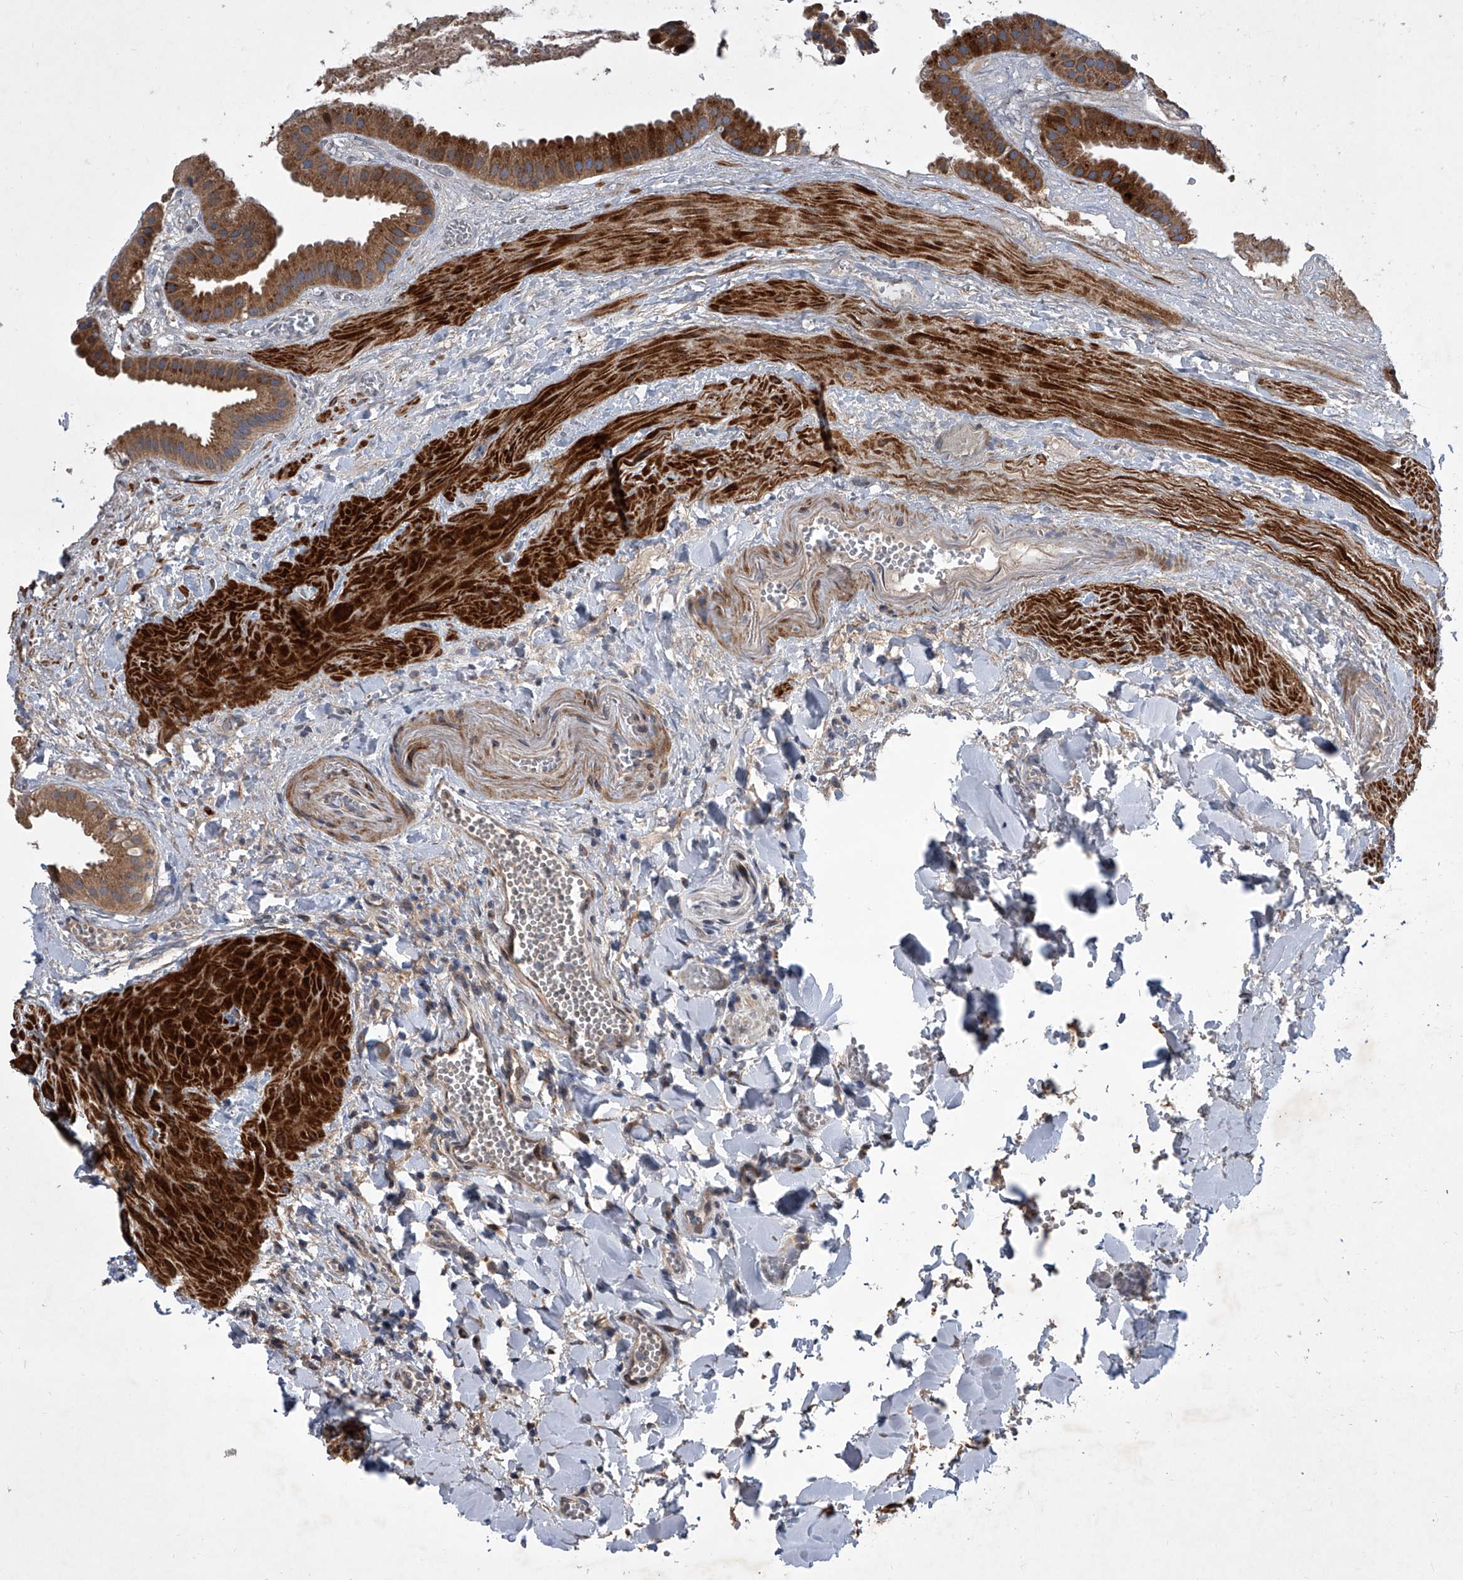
{"staining": {"intensity": "strong", "quantity": ">75%", "location": "cytoplasmic/membranous"}, "tissue": "gallbladder", "cell_type": "Glandular cells", "image_type": "normal", "snomed": [{"axis": "morphology", "description": "Normal tissue, NOS"}, {"axis": "topography", "description": "Gallbladder"}], "caption": "Strong cytoplasmic/membranous staining for a protein is present in approximately >75% of glandular cells of benign gallbladder using immunohistochemistry.", "gene": "USP47", "patient": {"sex": "male", "age": 55}}